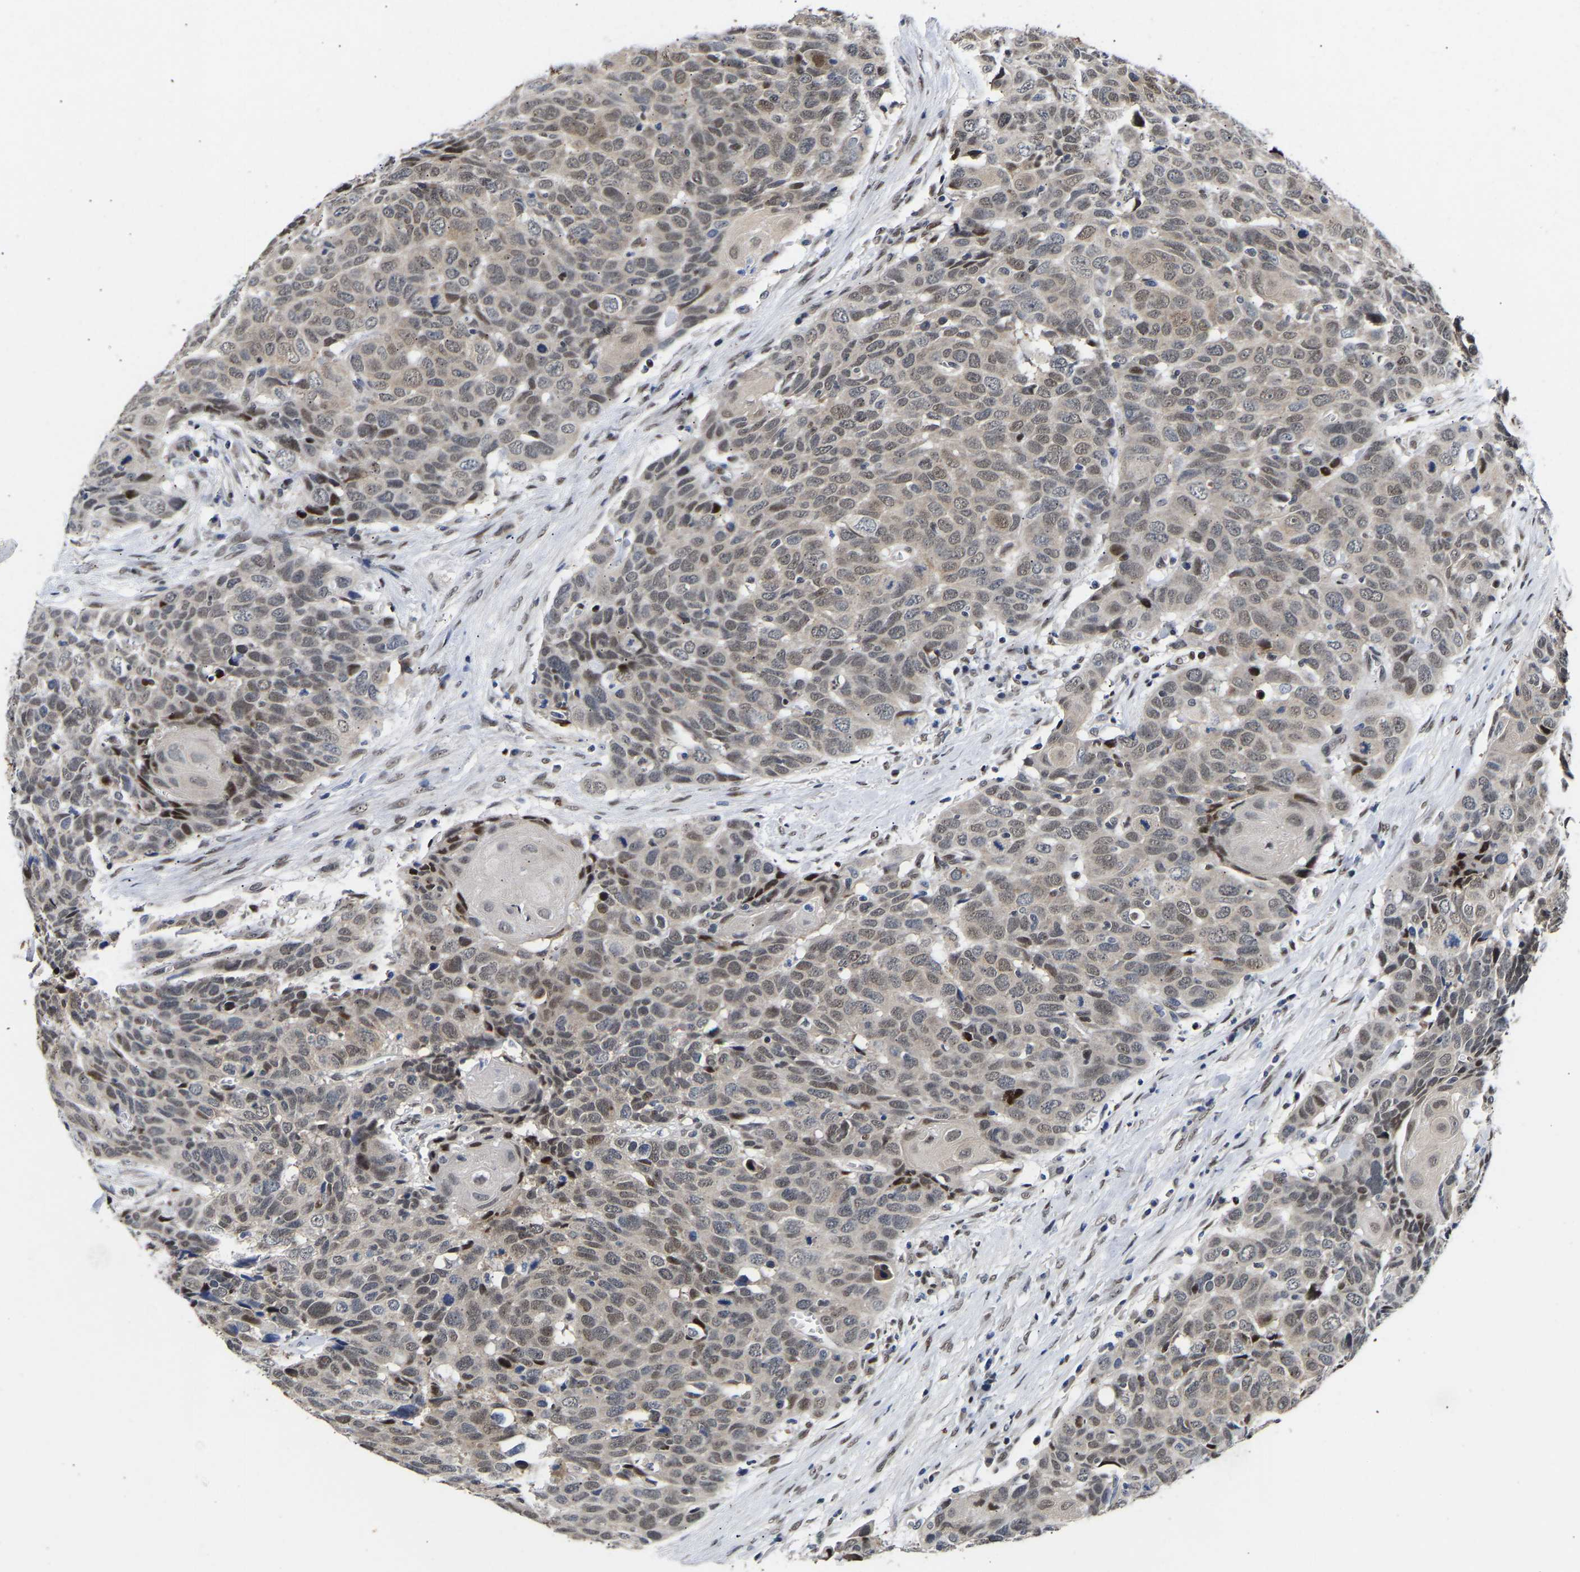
{"staining": {"intensity": "strong", "quantity": "<25%", "location": "nuclear"}, "tissue": "head and neck cancer", "cell_type": "Tumor cells", "image_type": "cancer", "snomed": [{"axis": "morphology", "description": "Squamous cell carcinoma, NOS"}, {"axis": "topography", "description": "Head-Neck"}], "caption": "DAB (3,3'-diaminobenzidine) immunohistochemical staining of head and neck cancer (squamous cell carcinoma) reveals strong nuclear protein positivity in about <25% of tumor cells.", "gene": "PTRHD1", "patient": {"sex": "male", "age": 66}}